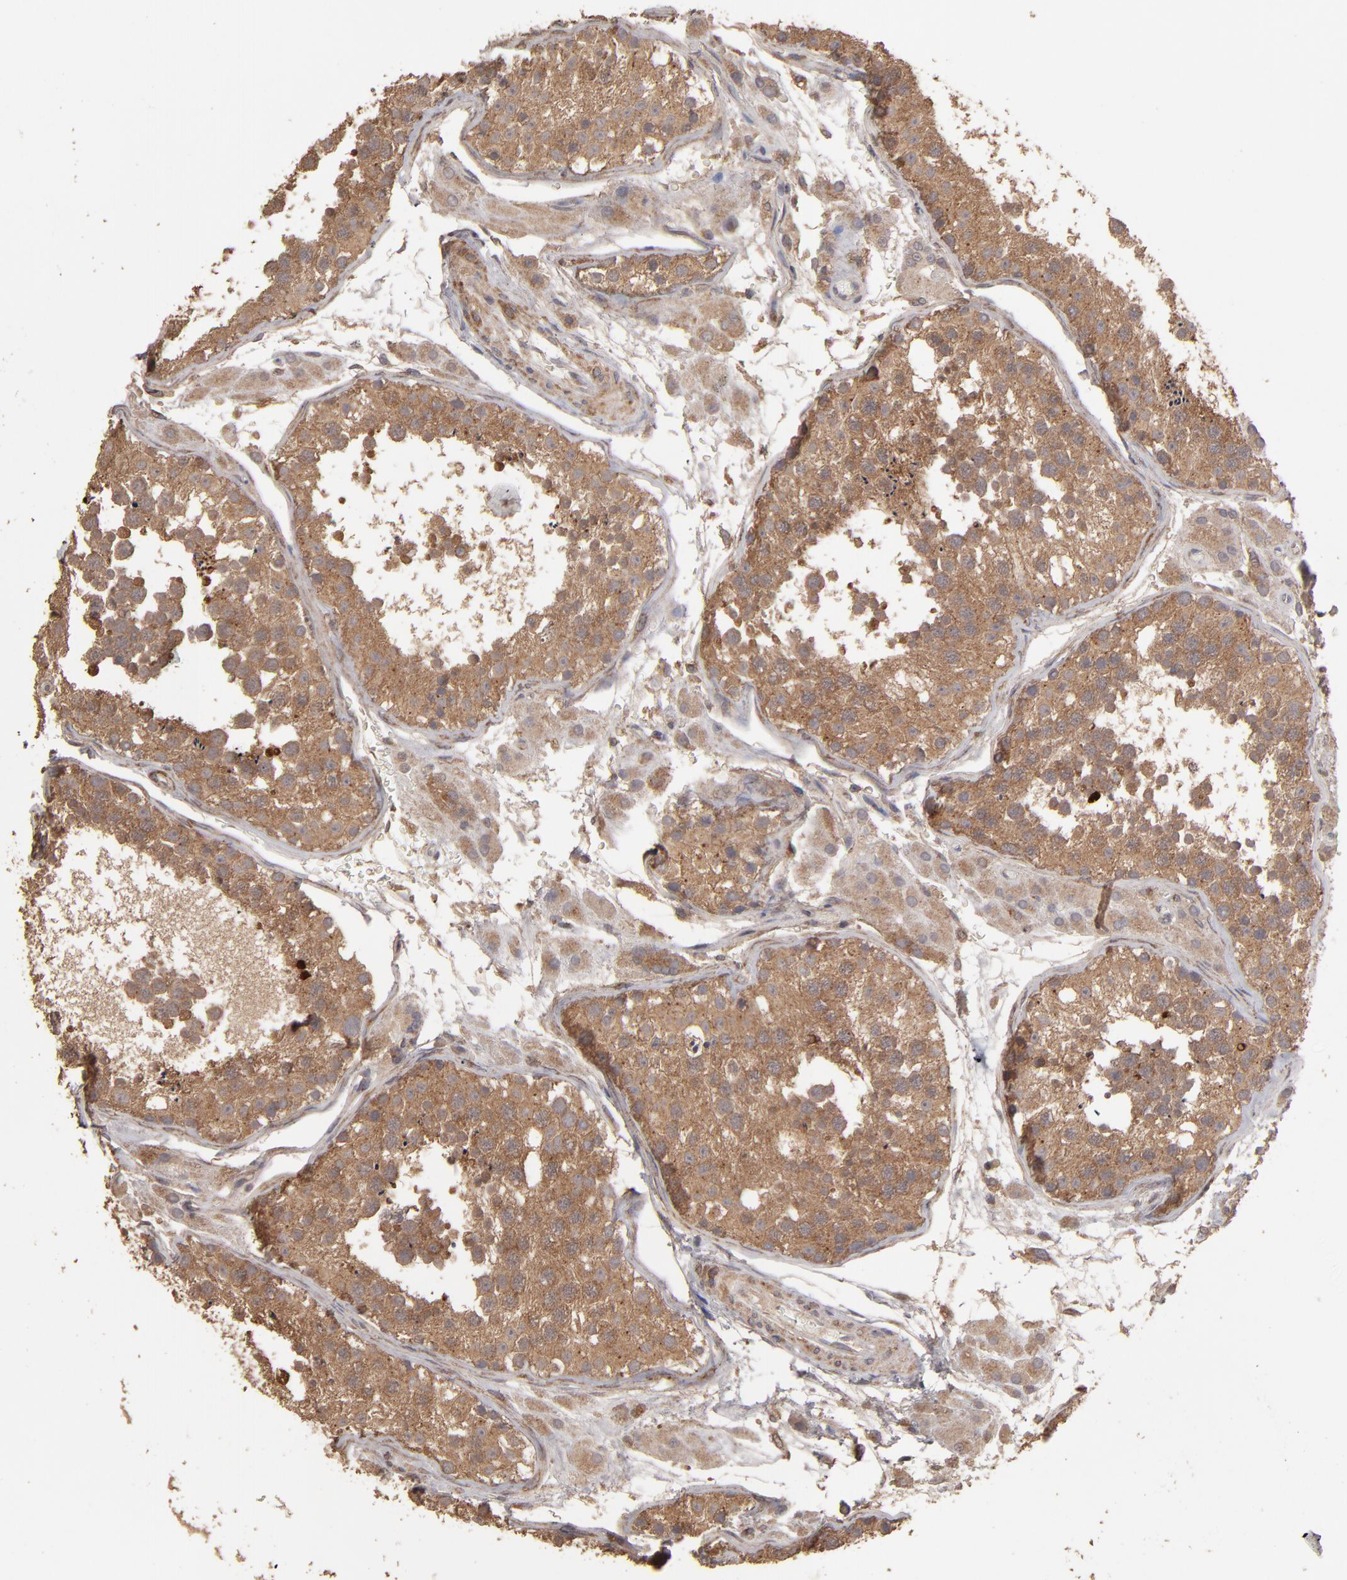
{"staining": {"intensity": "moderate", "quantity": ">75%", "location": "cytoplasmic/membranous"}, "tissue": "testis", "cell_type": "Cells in seminiferous ducts", "image_type": "normal", "snomed": [{"axis": "morphology", "description": "Normal tissue, NOS"}, {"axis": "topography", "description": "Testis"}], "caption": "This image displays immunohistochemistry staining of normal testis, with medium moderate cytoplasmic/membranous positivity in about >75% of cells in seminiferous ducts.", "gene": "MMP2", "patient": {"sex": "male", "age": 26}}